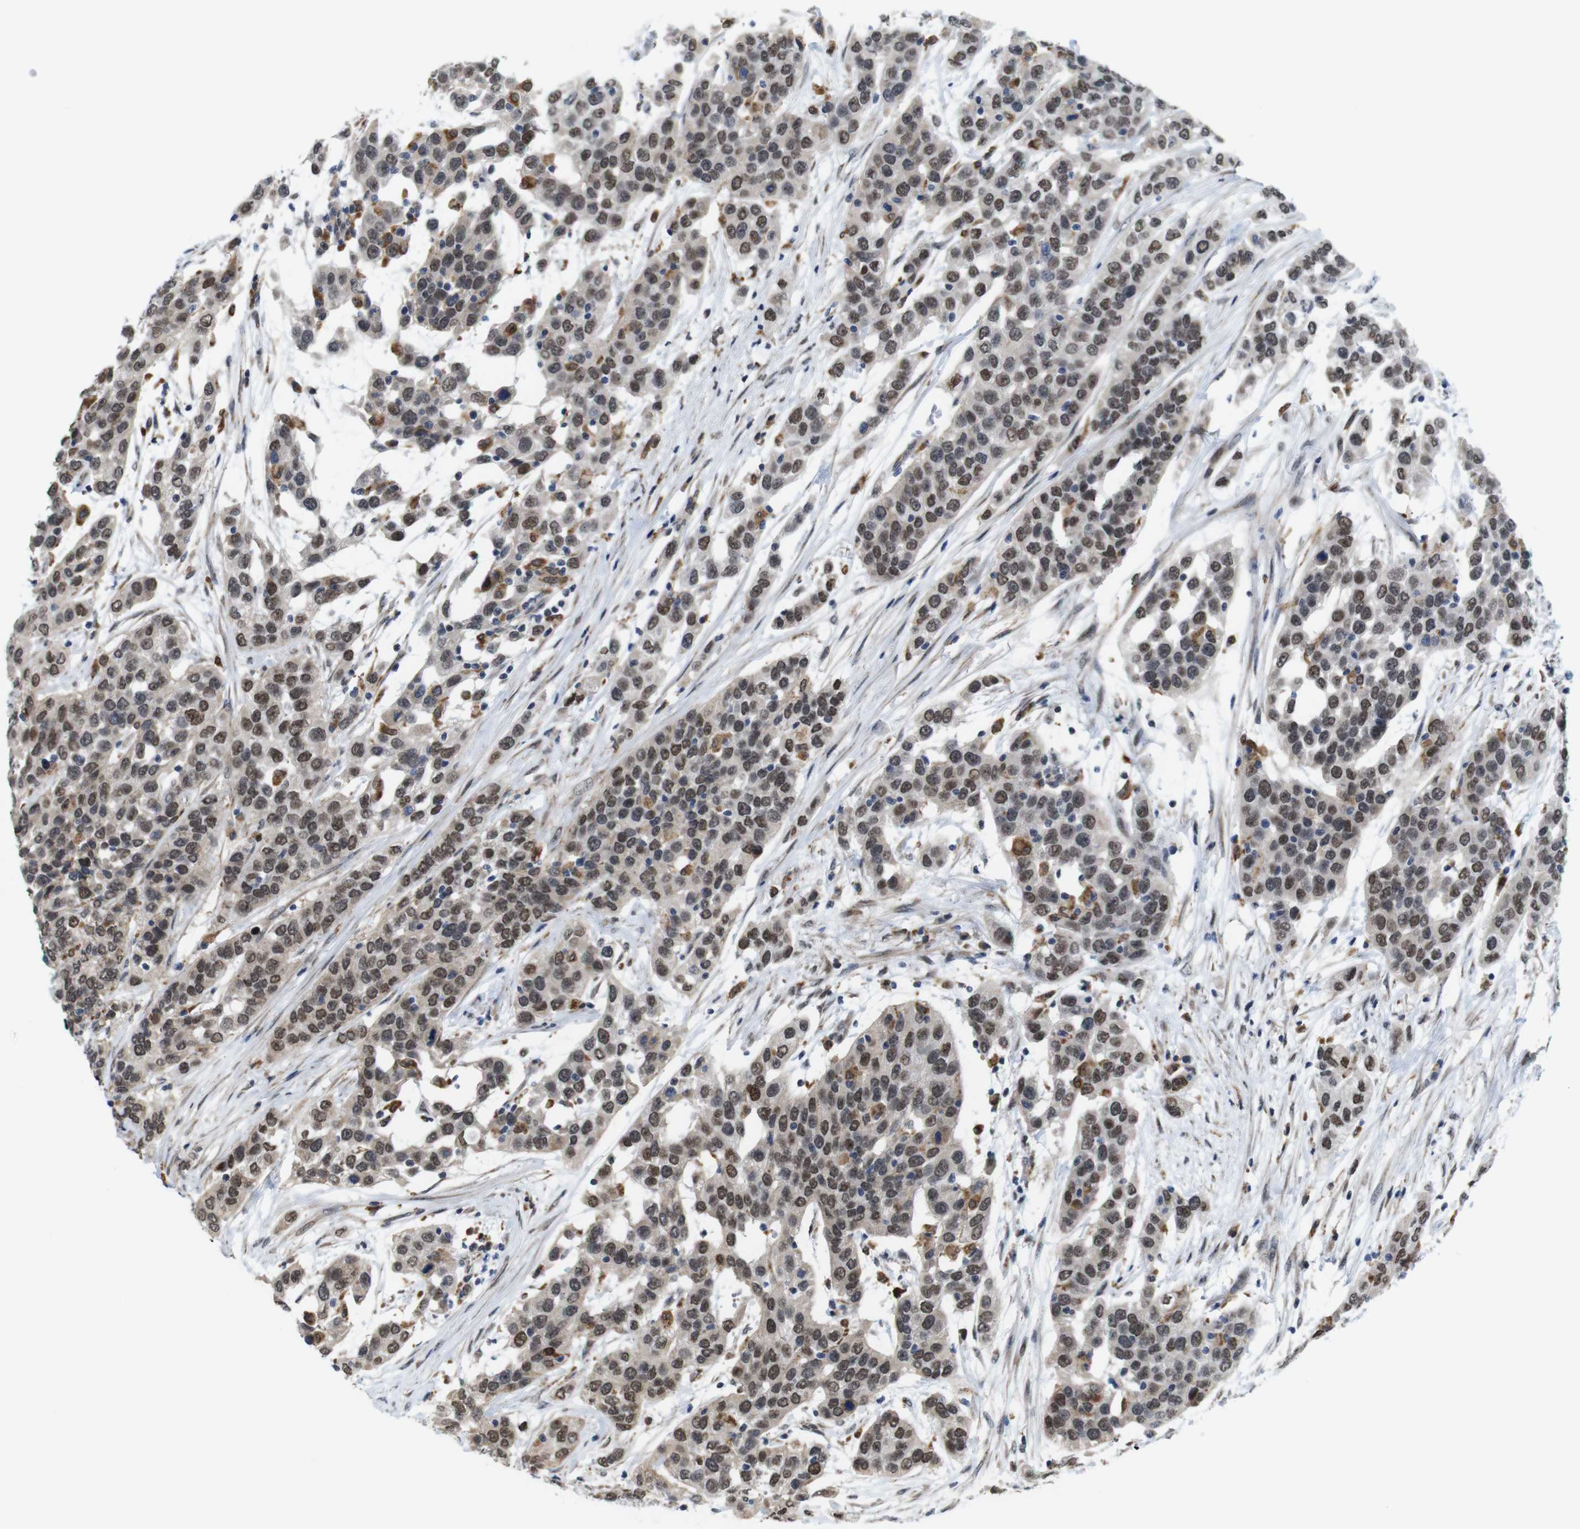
{"staining": {"intensity": "moderate", "quantity": ">75%", "location": "cytoplasmic/membranous,nuclear"}, "tissue": "urothelial cancer", "cell_type": "Tumor cells", "image_type": "cancer", "snomed": [{"axis": "morphology", "description": "Urothelial carcinoma, High grade"}, {"axis": "topography", "description": "Urinary bladder"}], "caption": "DAB immunohistochemical staining of urothelial cancer displays moderate cytoplasmic/membranous and nuclear protein expression in approximately >75% of tumor cells.", "gene": "PNMA8A", "patient": {"sex": "female", "age": 80}}